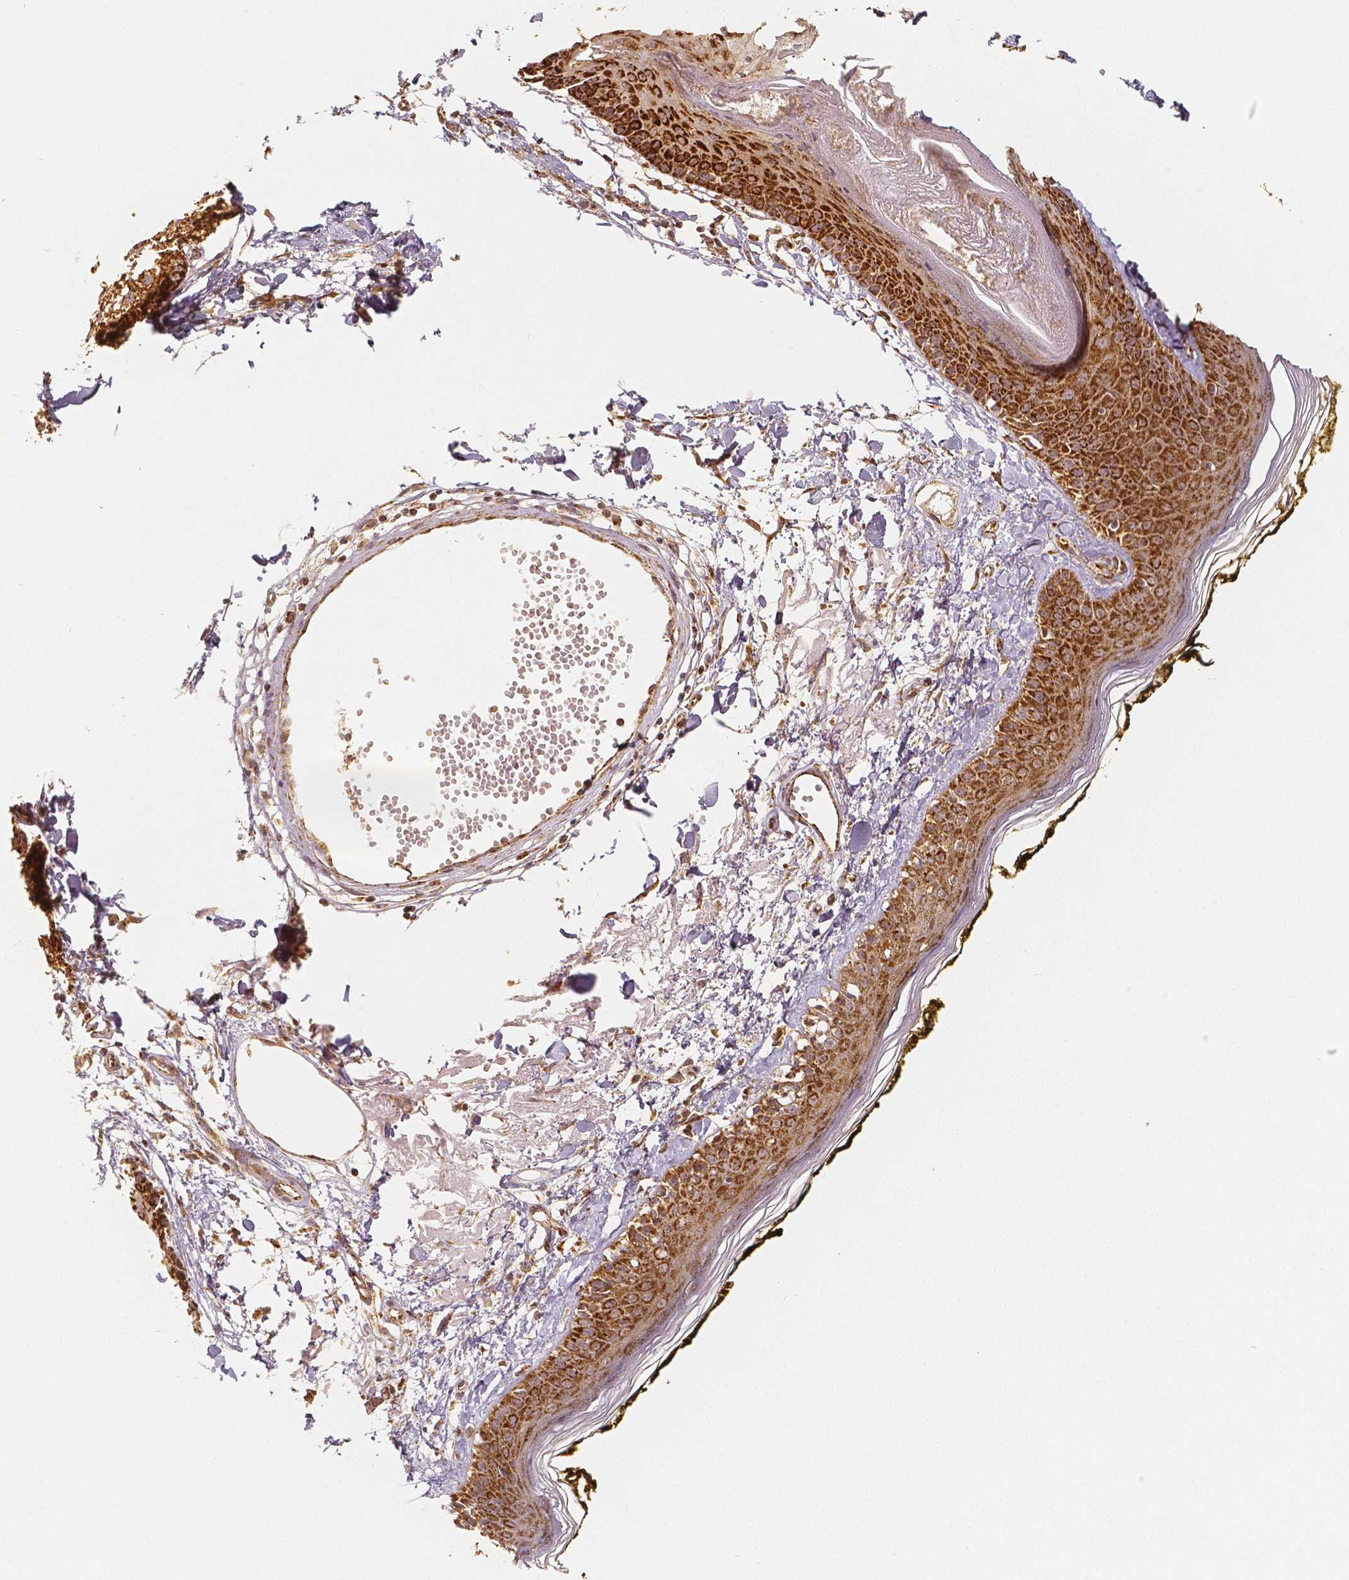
{"staining": {"intensity": "strong", "quantity": ">75%", "location": "cytoplasmic/membranous"}, "tissue": "skin", "cell_type": "Fibroblasts", "image_type": "normal", "snomed": [{"axis": "morphology", "description": "Normal tissue, NOS"}, {"axis": "topography", "description": "Skin"}], "caption": "Immunohistochemical staining of benign human skin demonstrates strong cytoplasmic/membranous protein positivity in about >75% of fibroblasts.", "gene": "PGAM5", "patient": {"sex": "male", "age": 76}}